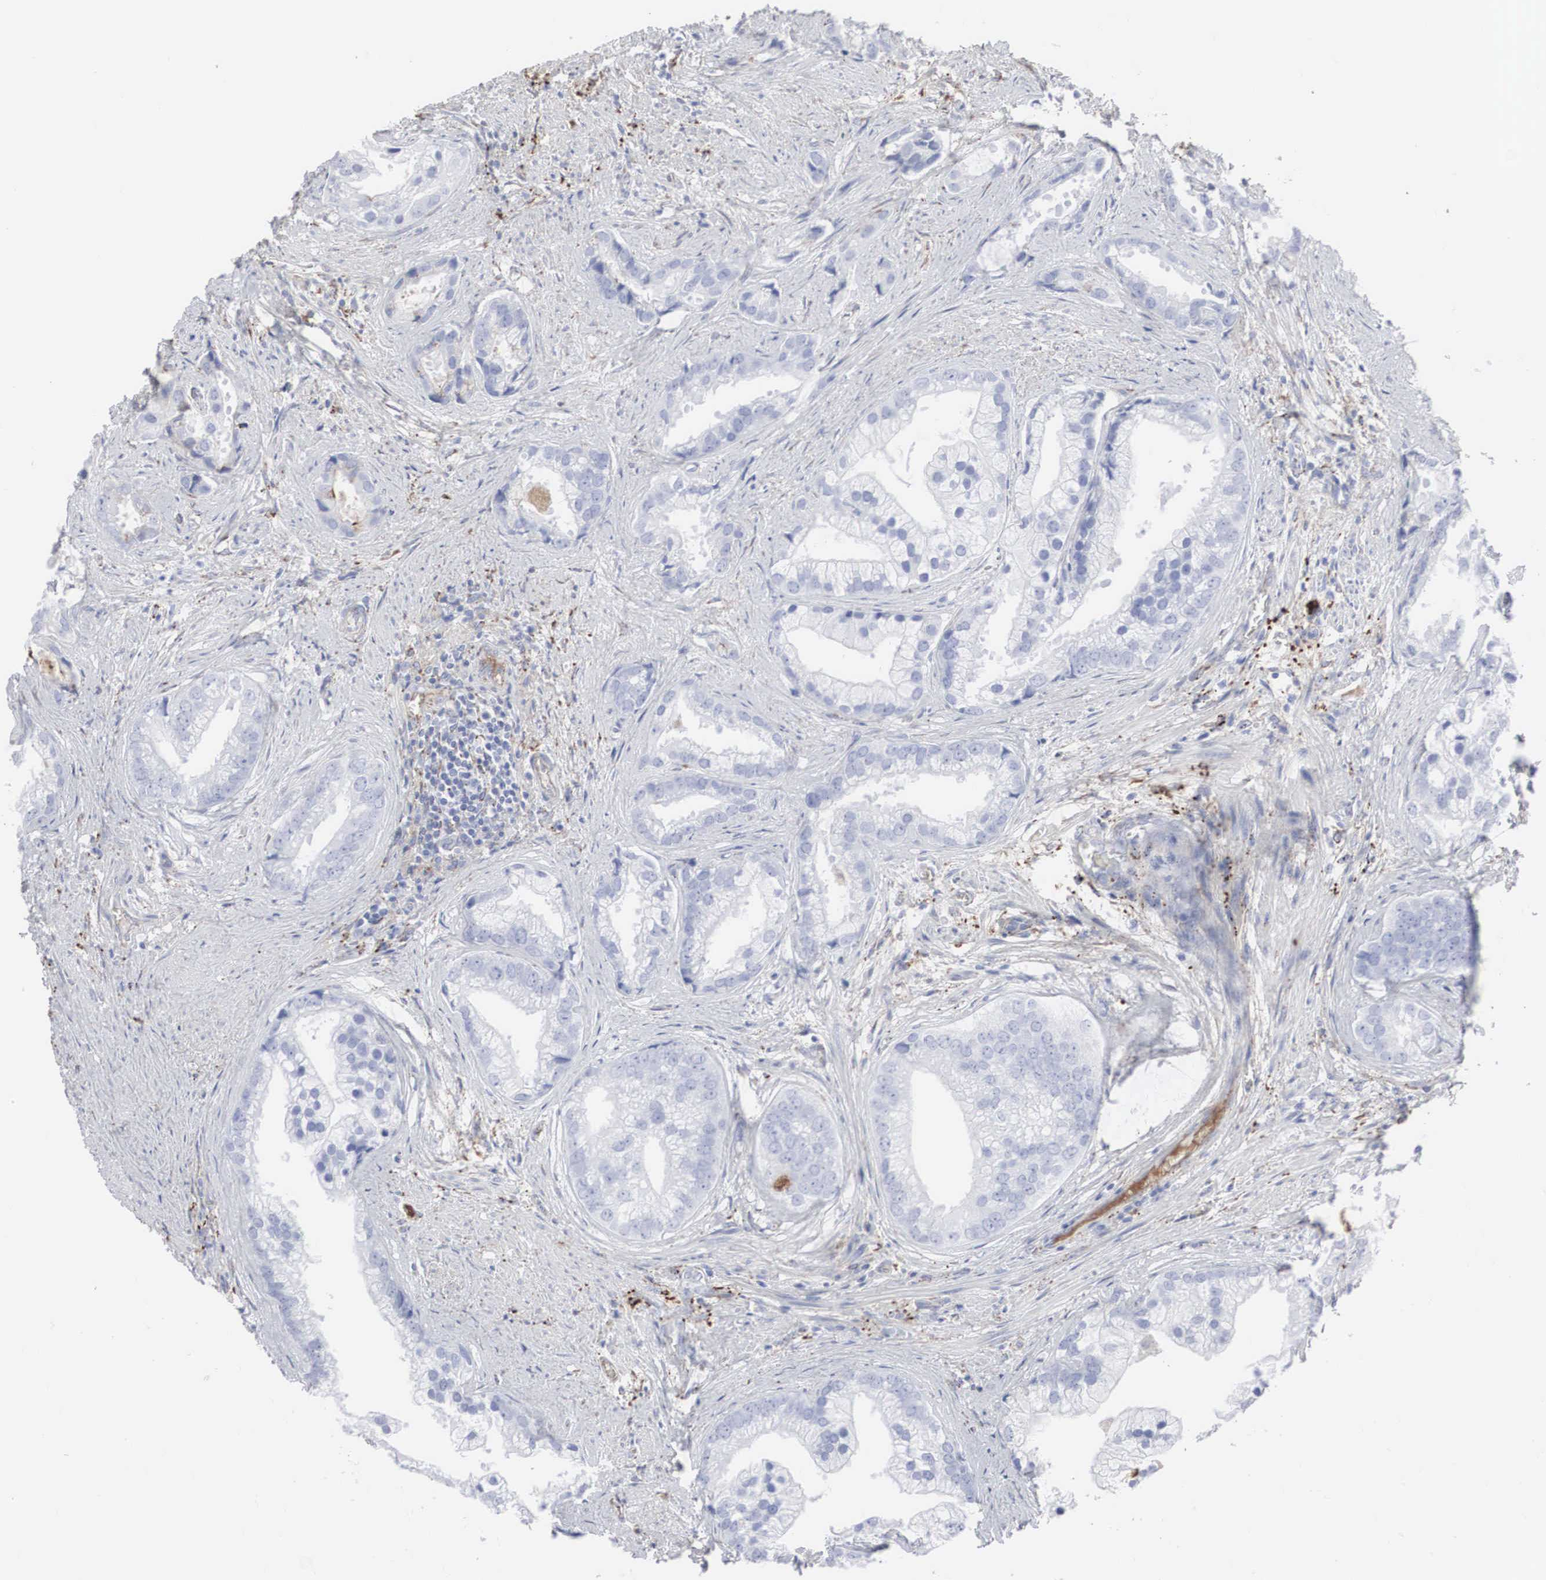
{"staining": {"intensity": "negative", "quantity": "none", "location": "none"}, "tissue": "prostate cancer", "cell_type": "Tumor cells", "image_type": "cancer", "snomed": [{"axis": "morphology", "description": "Adenocarcinoma, Medium grade"}, {"axis": "topography", "description": "Prostate"}], "caption": "An immunohistochemistry (IHC) photomicrograph of prostate cancer is shown. There is no staining in tumor cells of prostate cancer. (DAB IHC, high magnification).", "gene": "LGALS3BP", "patient": {"sex": "male", "age": 65}}